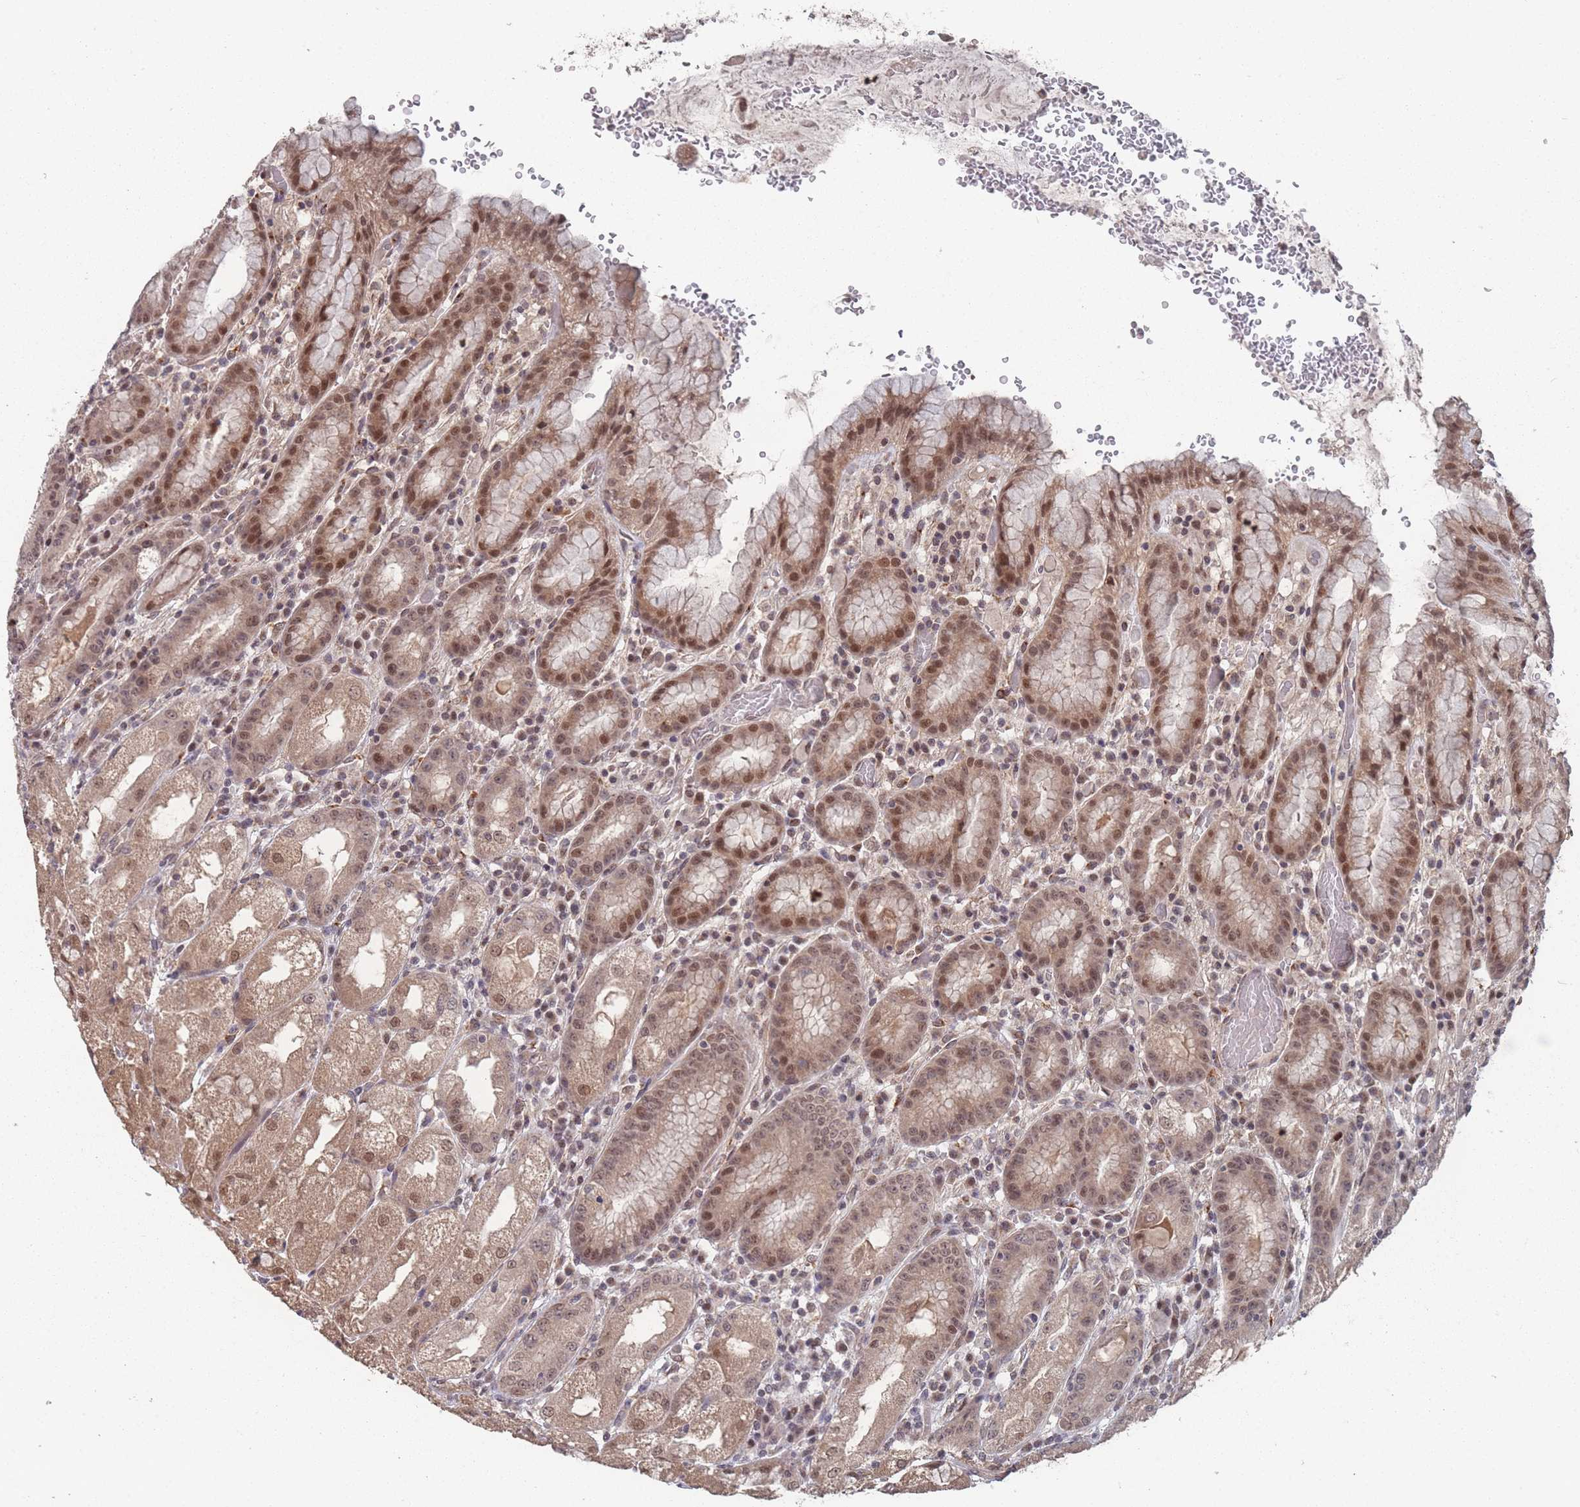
{"staining": {"intensity": "moderate", "quantity": ">75%", "location": "nuclear"}, "tissue": "stomach", "cell_type": "Glandular cells", "image_type": "normal", "snomed": [{"axis": "morphology", "description": "Normal tissue, NOS"}, {"axis": "topography", "description": "Stomach, upper"}], "caption": "Moderate nuclear positivity is appreciated in approximately >75% of glandular cells in benign stomach. The staining was performed using DAB (3,3'-diaminobenzidine), with brown indicating positive protein expression. Nuclei are stained blue with hematoxylin.", "gene": "CNTRL", "patient": {"sex": "male", "age": 52}}